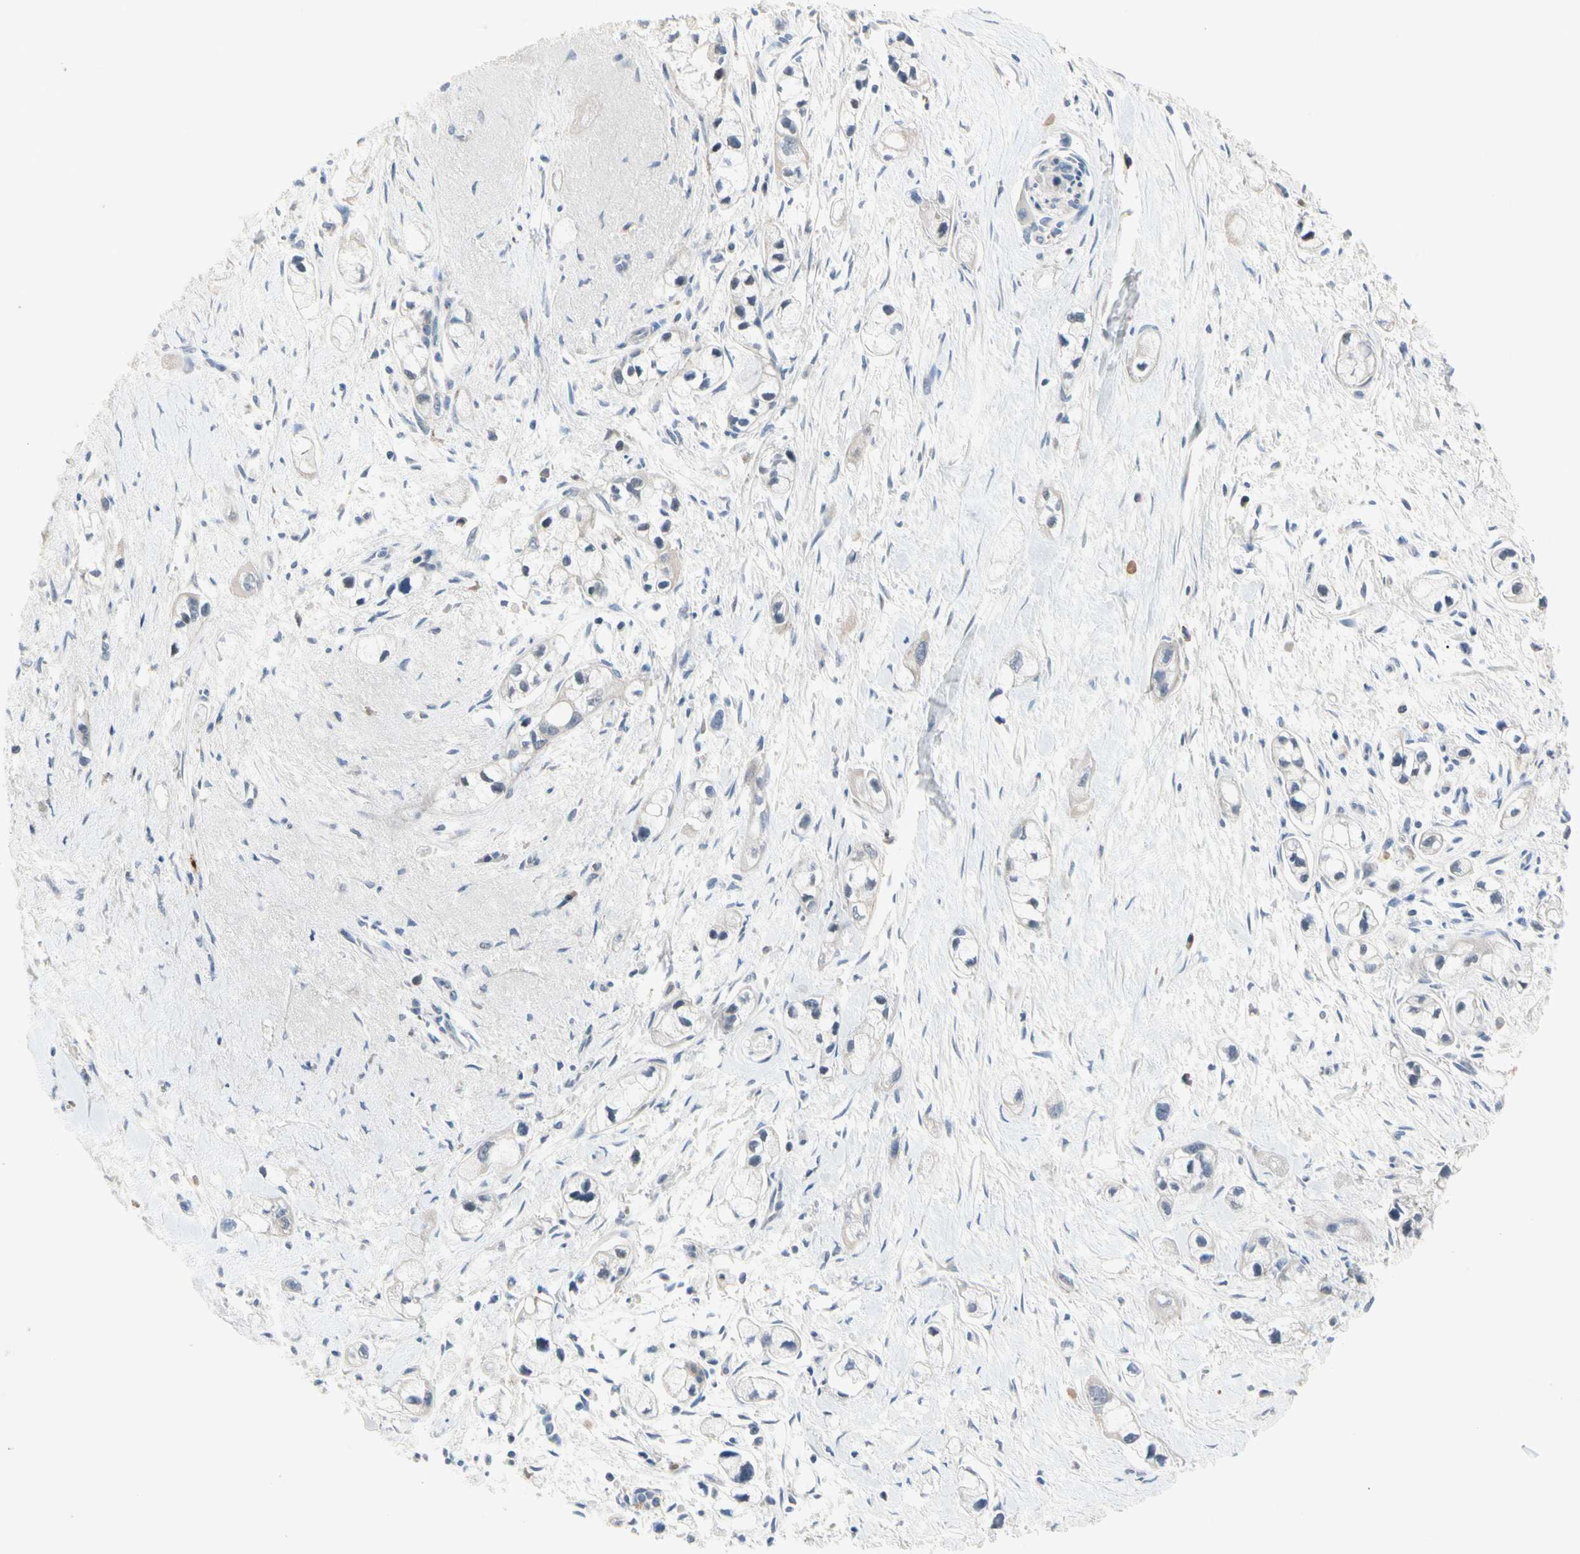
{"staining": {"intensity": "negative", "quantity": "none", "location": "none"}, "tissue": "pancreatic cancer", "cell_type": "Tumor cells", "image_type": "cancer", "snomed": [{"axis": "morphology", "description": "Adenocarcinoma, NOS"}, {"axis": "topography", "description": "Pancreas"}], "caption": "This is an immunohistochemistry histopathology image of pancreatic cancer (adenocarcinoma). There is no expression in tumor cells.", "gene": "GAS6", "patient": {"sex": "male", "age": 74}}